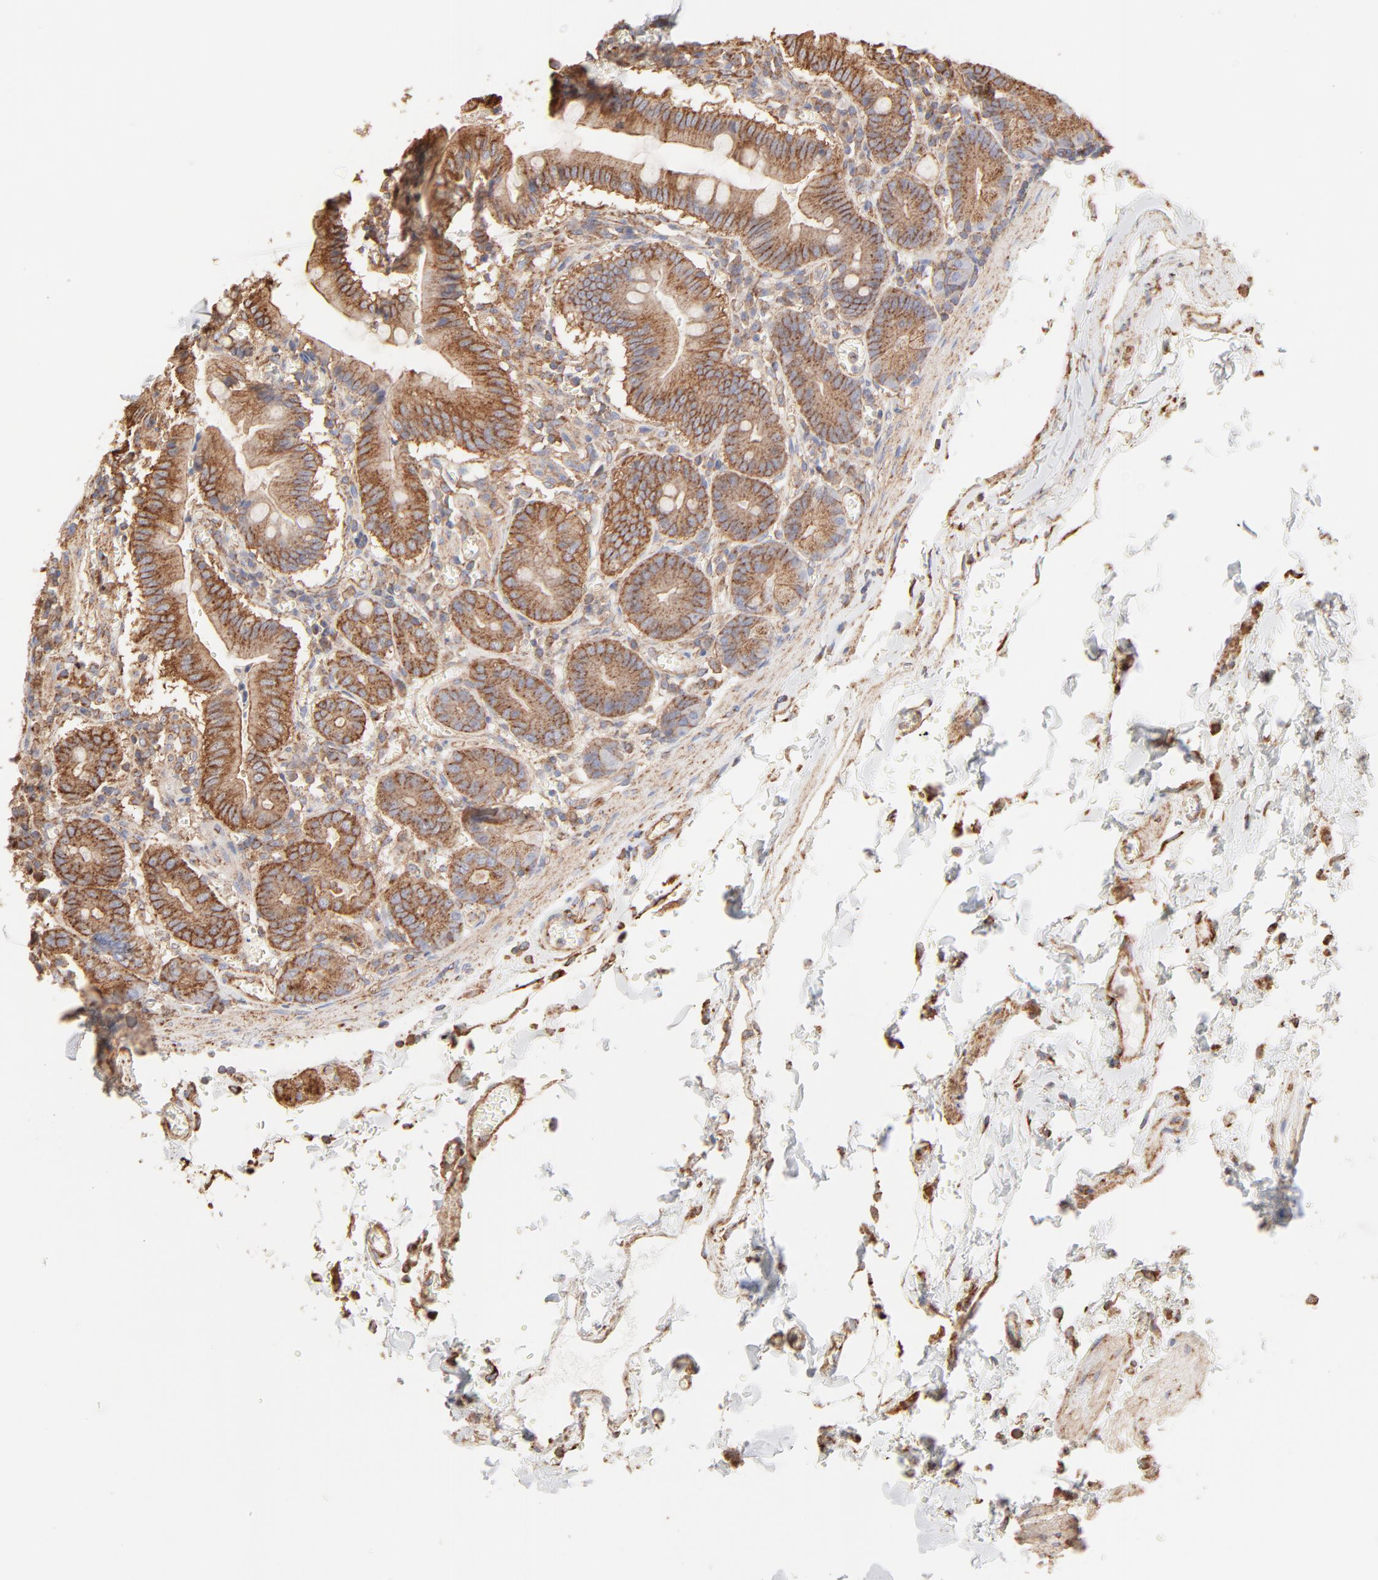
{"staining": {"intensity": "strong", "quantity": ">75%", "location": "cytoplasmic/membranous"}, "tissue": "small intestine", "cell_type": "Glandular cells", "image_type": "normal", "snomed": [{"axis": "morphology", "description": "Normal tissue, NOS"}, {"axis": "topography", "description": "Small intestine"}], "caption": "Protein expression analysis of normal small intestine shows strong cytoplasmic/membranous expression in approximately >75% of glandular cells. The staining was performed using DAB (3,3'-diaminobenzidine) to visualize the protein expression in brown, while the nuclei were stained in blue with hematoxylin (Magnification: 20x).", "gene": "CLTB", "patient": {"sex": "male", "age": 71}}